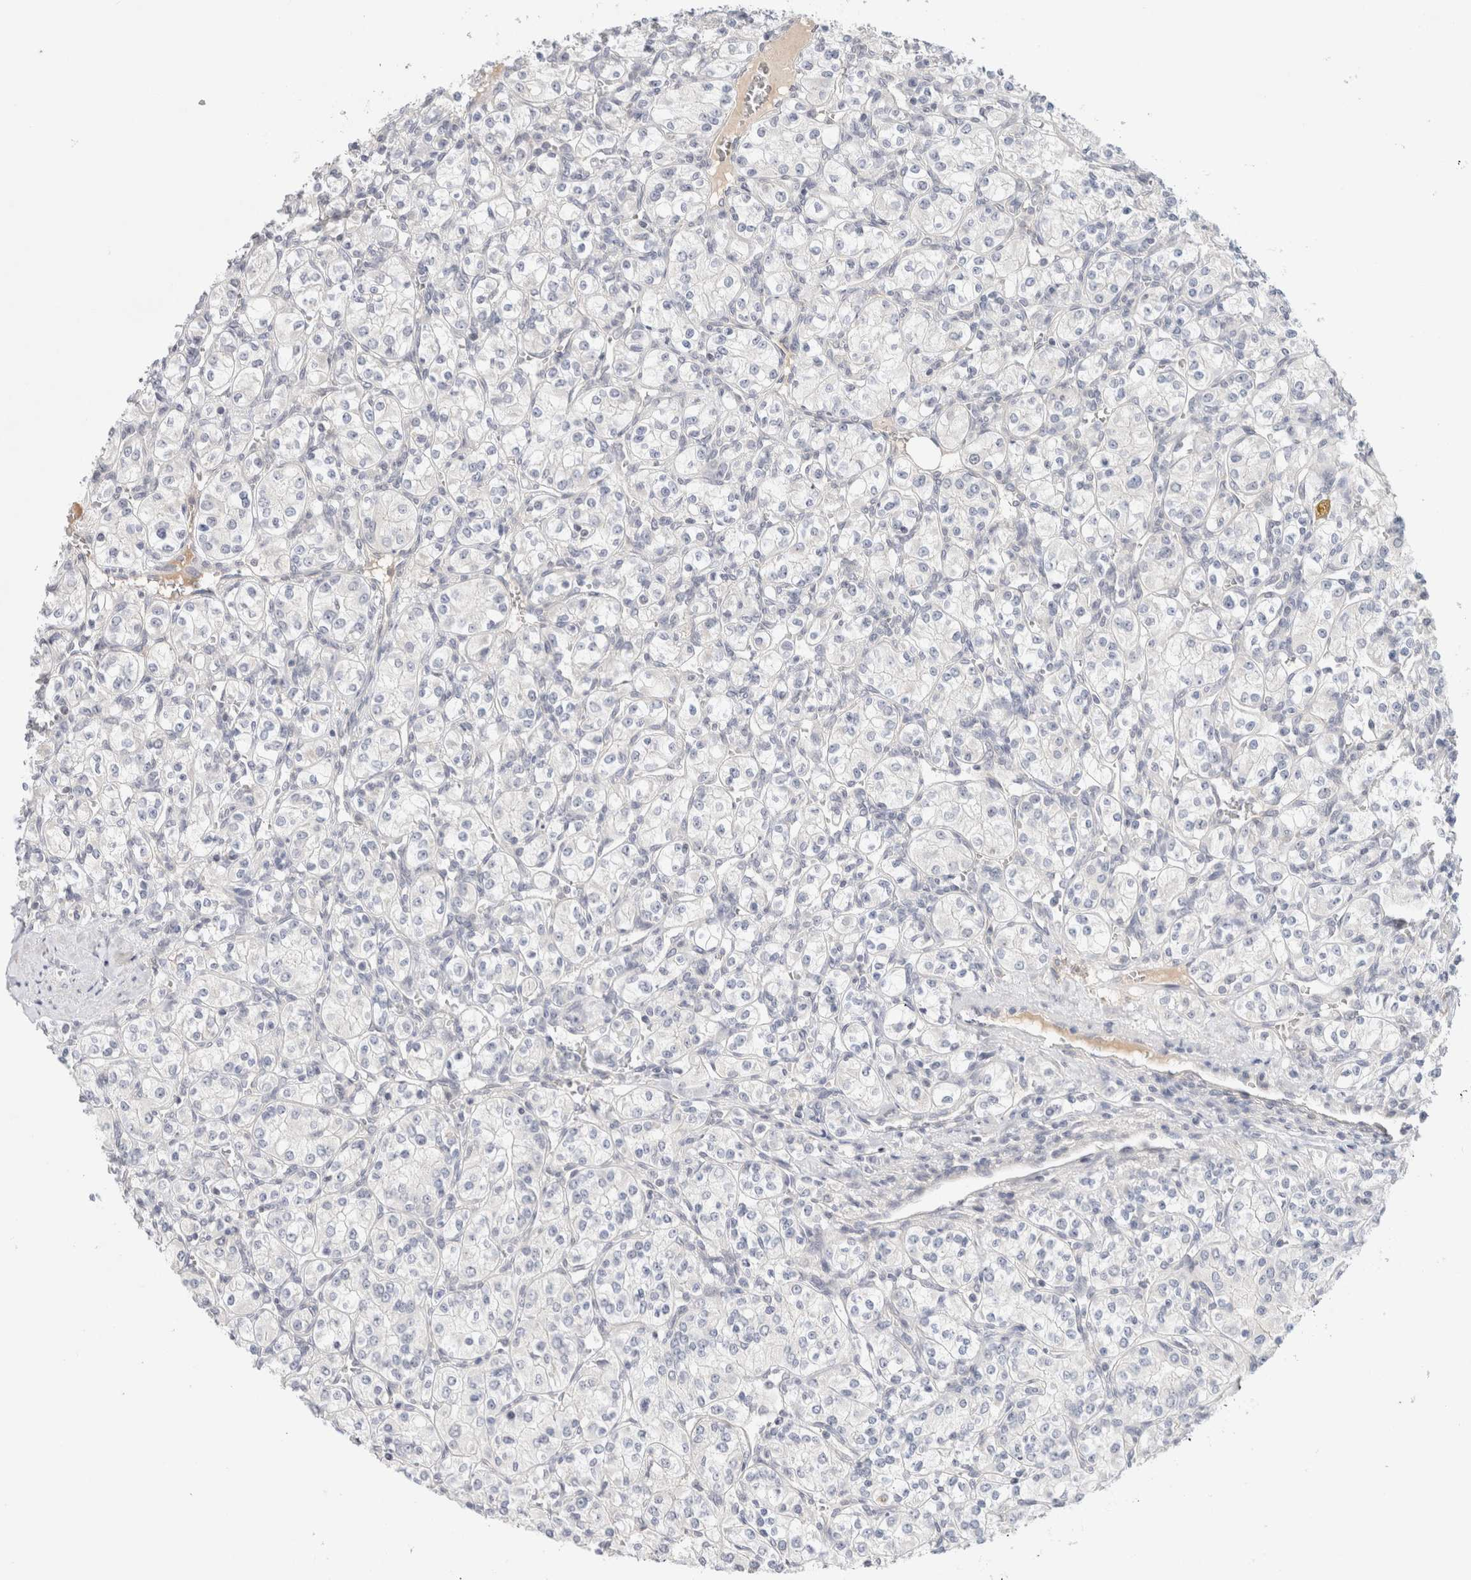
{"staining": {"intensity": "negative", "quantity": "none", "location": "none"}, "tissue": "renal cancer", "cell_type": "Tumor cells", "image_type": "cancer", "snomed": [{"axis": "morphology", "description": "Adenocarcinoma, NOS"}, {"axis": "topography", "description": "Kidney"}], "caption": "Renal cancer was stained to show a protein in brown. There is no significant positivity in tumor cells. The staining is performed using DAB (3,3'-diaminobenzidine) brown chromogen with nuclei counter-stained in using hematoxylin.", "gene": "SPRTN", "patient": {"sex": "male", "age": 77}}